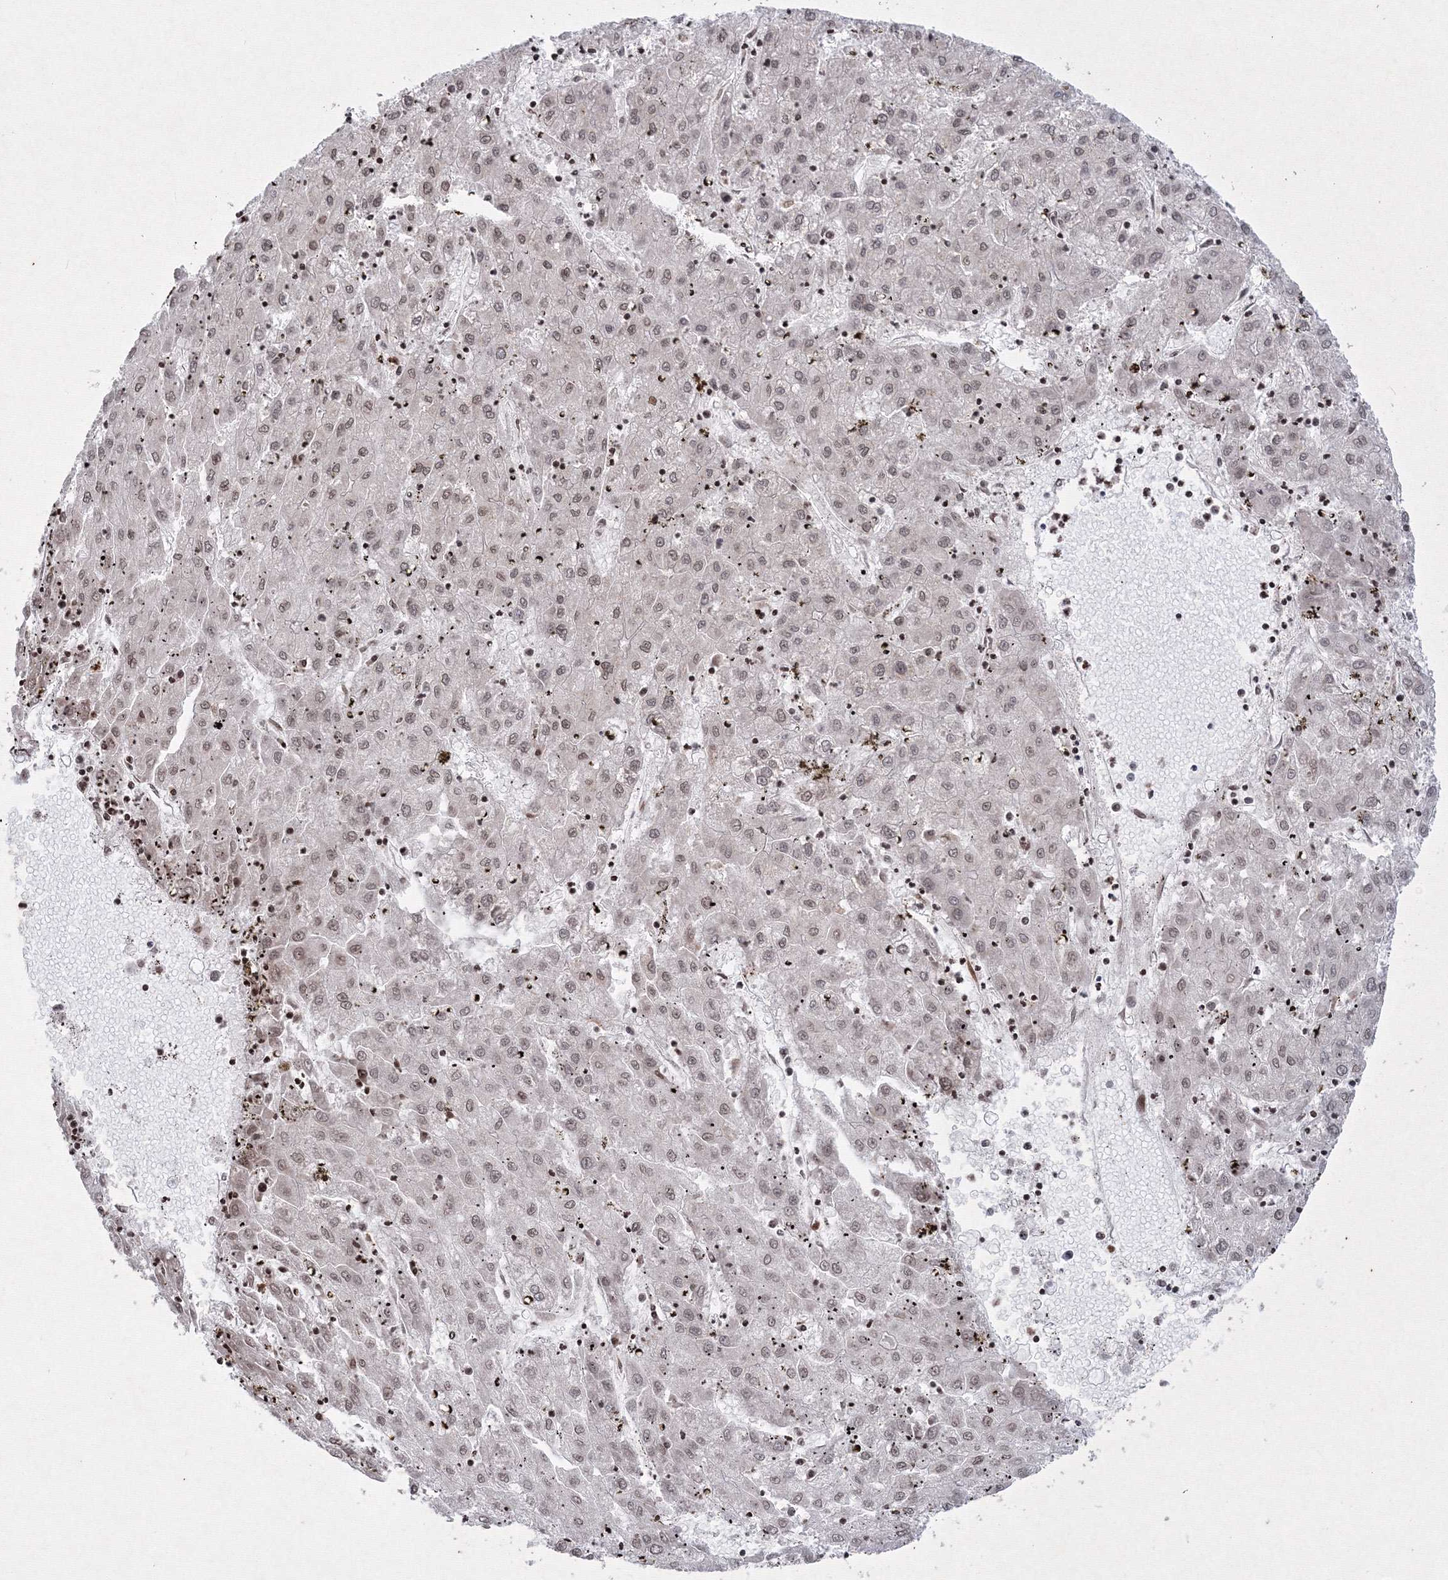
{"staining": {"intensity": "weak", "quantity": ">75%", "location": "nuclear"}, "tissue": "liver cancer", "cell_type": "Tumor cells", "image_type": "cancer", "snomed": [{"axis": "morphology", "description": "Carcinoma, Hepatocellular, NOS"}, {"axis": "topography", "description": "Liver"}], "caption": "Tumor cells exhibit low levels of weak nuclear staining in about >75% of cells in human liver hepatocellular carcinoma.", "gene": "MKRN2", "patient": {"sex": "male", "age": 72}}